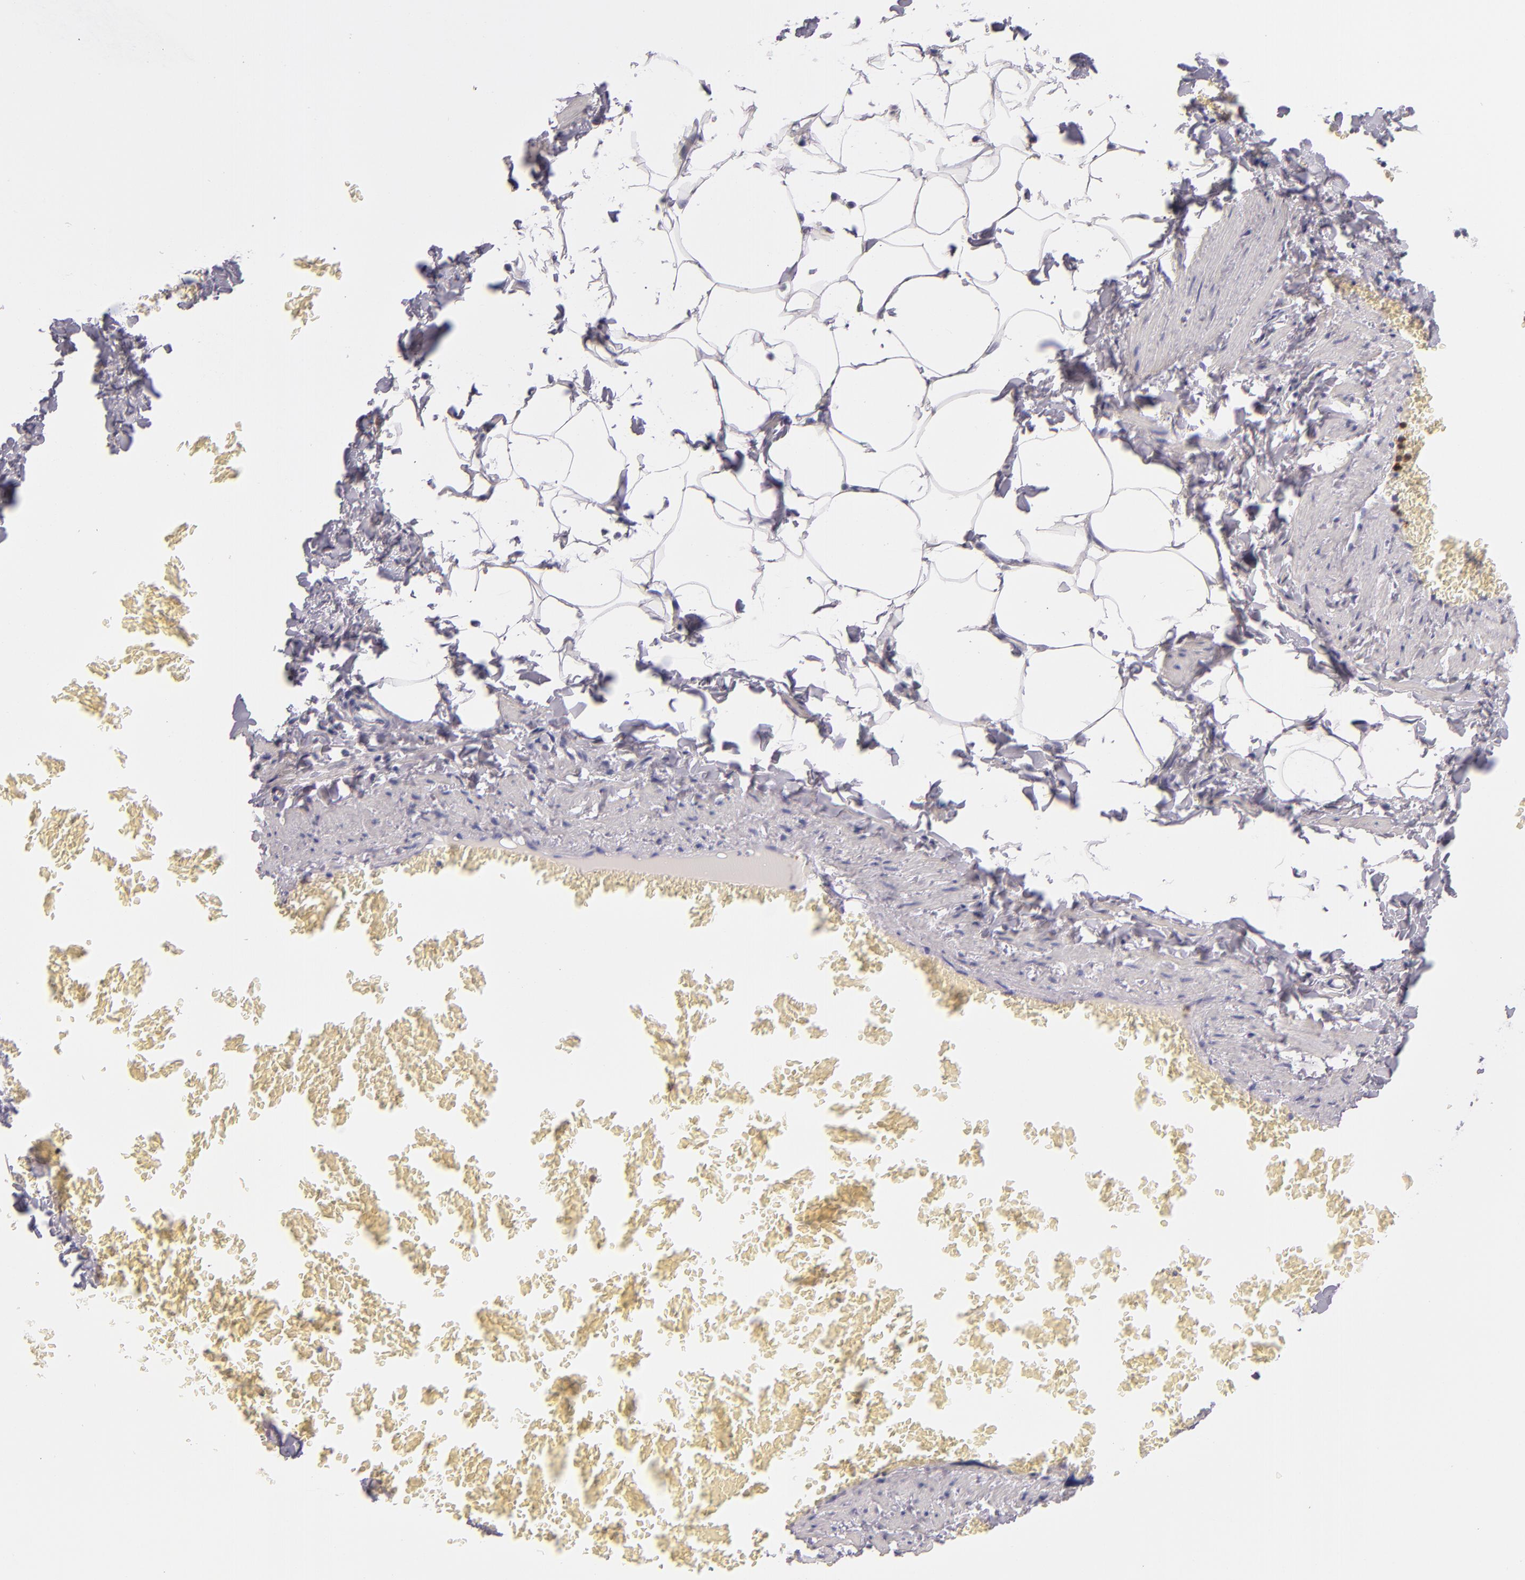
{"staining": {"intensity": "negative", "quantity": "none", "location": "none"}, "tissue": "adipose tissue", "cell_type": "Adipocytes", "image_type": "normal", "snomed": [{"axis": "morphology", "description": "Normal tissue, NOS"}, {"axis": "topography", "description": "Vascular tissue"}], "caption": "There is no significant expression in adipocytes of adipose tissue. The staining is performed using DAB (3,3'-diaminobenzidine) brown chromogen with nuclei counter-stained in using hematoxylin.", "gene": "CDH3", "patient": {"sex": "male", "age": 41}}